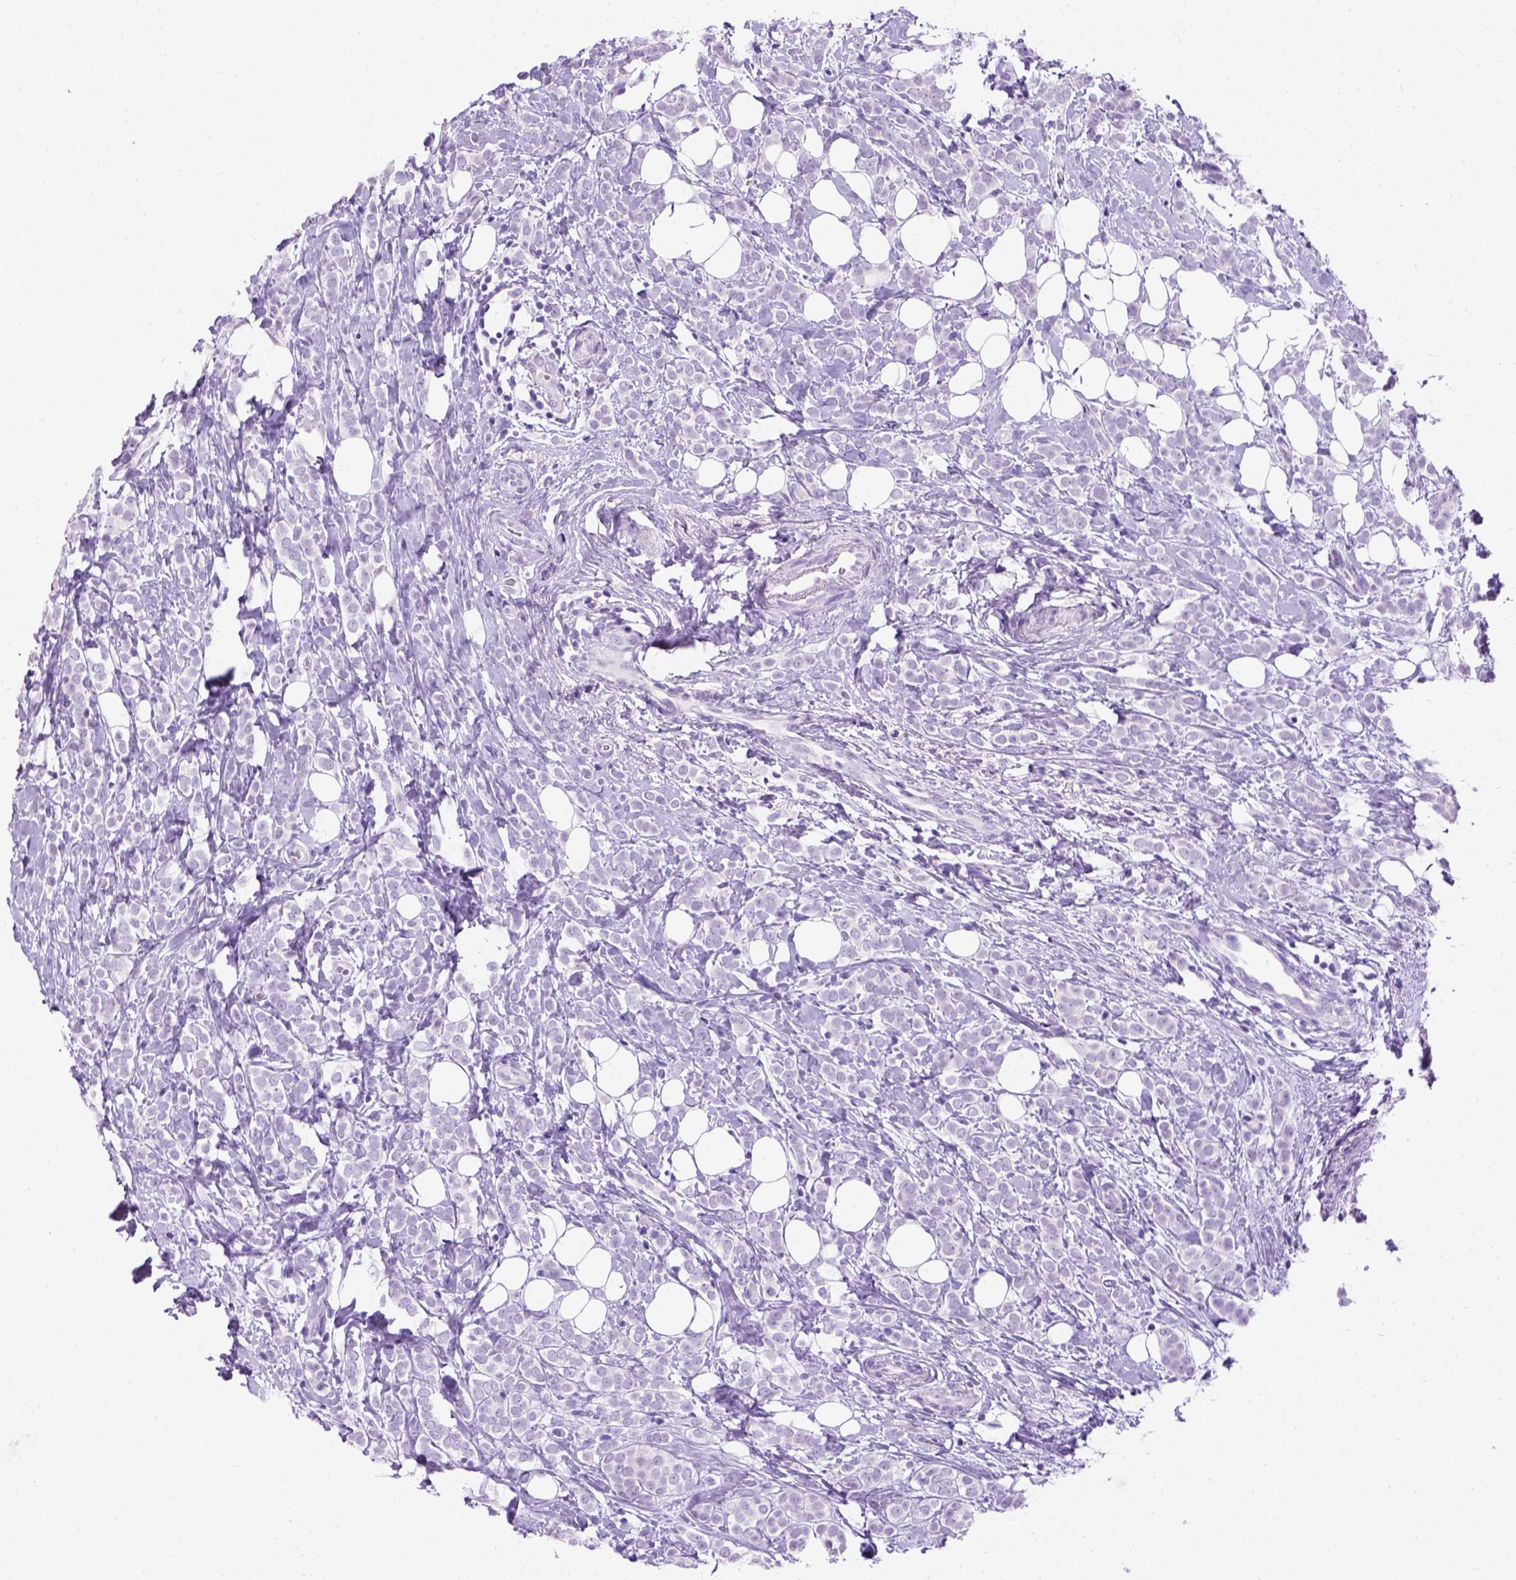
{"staining": {"intensity": "negative", "quantity": "none", "location": "none"}, "tissue": "breast cancer", "cell_type": "Tumor cells", "image_type": "cancer", "snomed": [{"axis": "morphology", "description": "Lobular carcinoma"}, {"axis": "topography", "description": "Breast"}], "caption": "Tumor cells show no significant protein staining in breast cancer (lobular carcinoma).", "gene": "TMEM38A", "patient": {"sex": "female", "age": 49}}